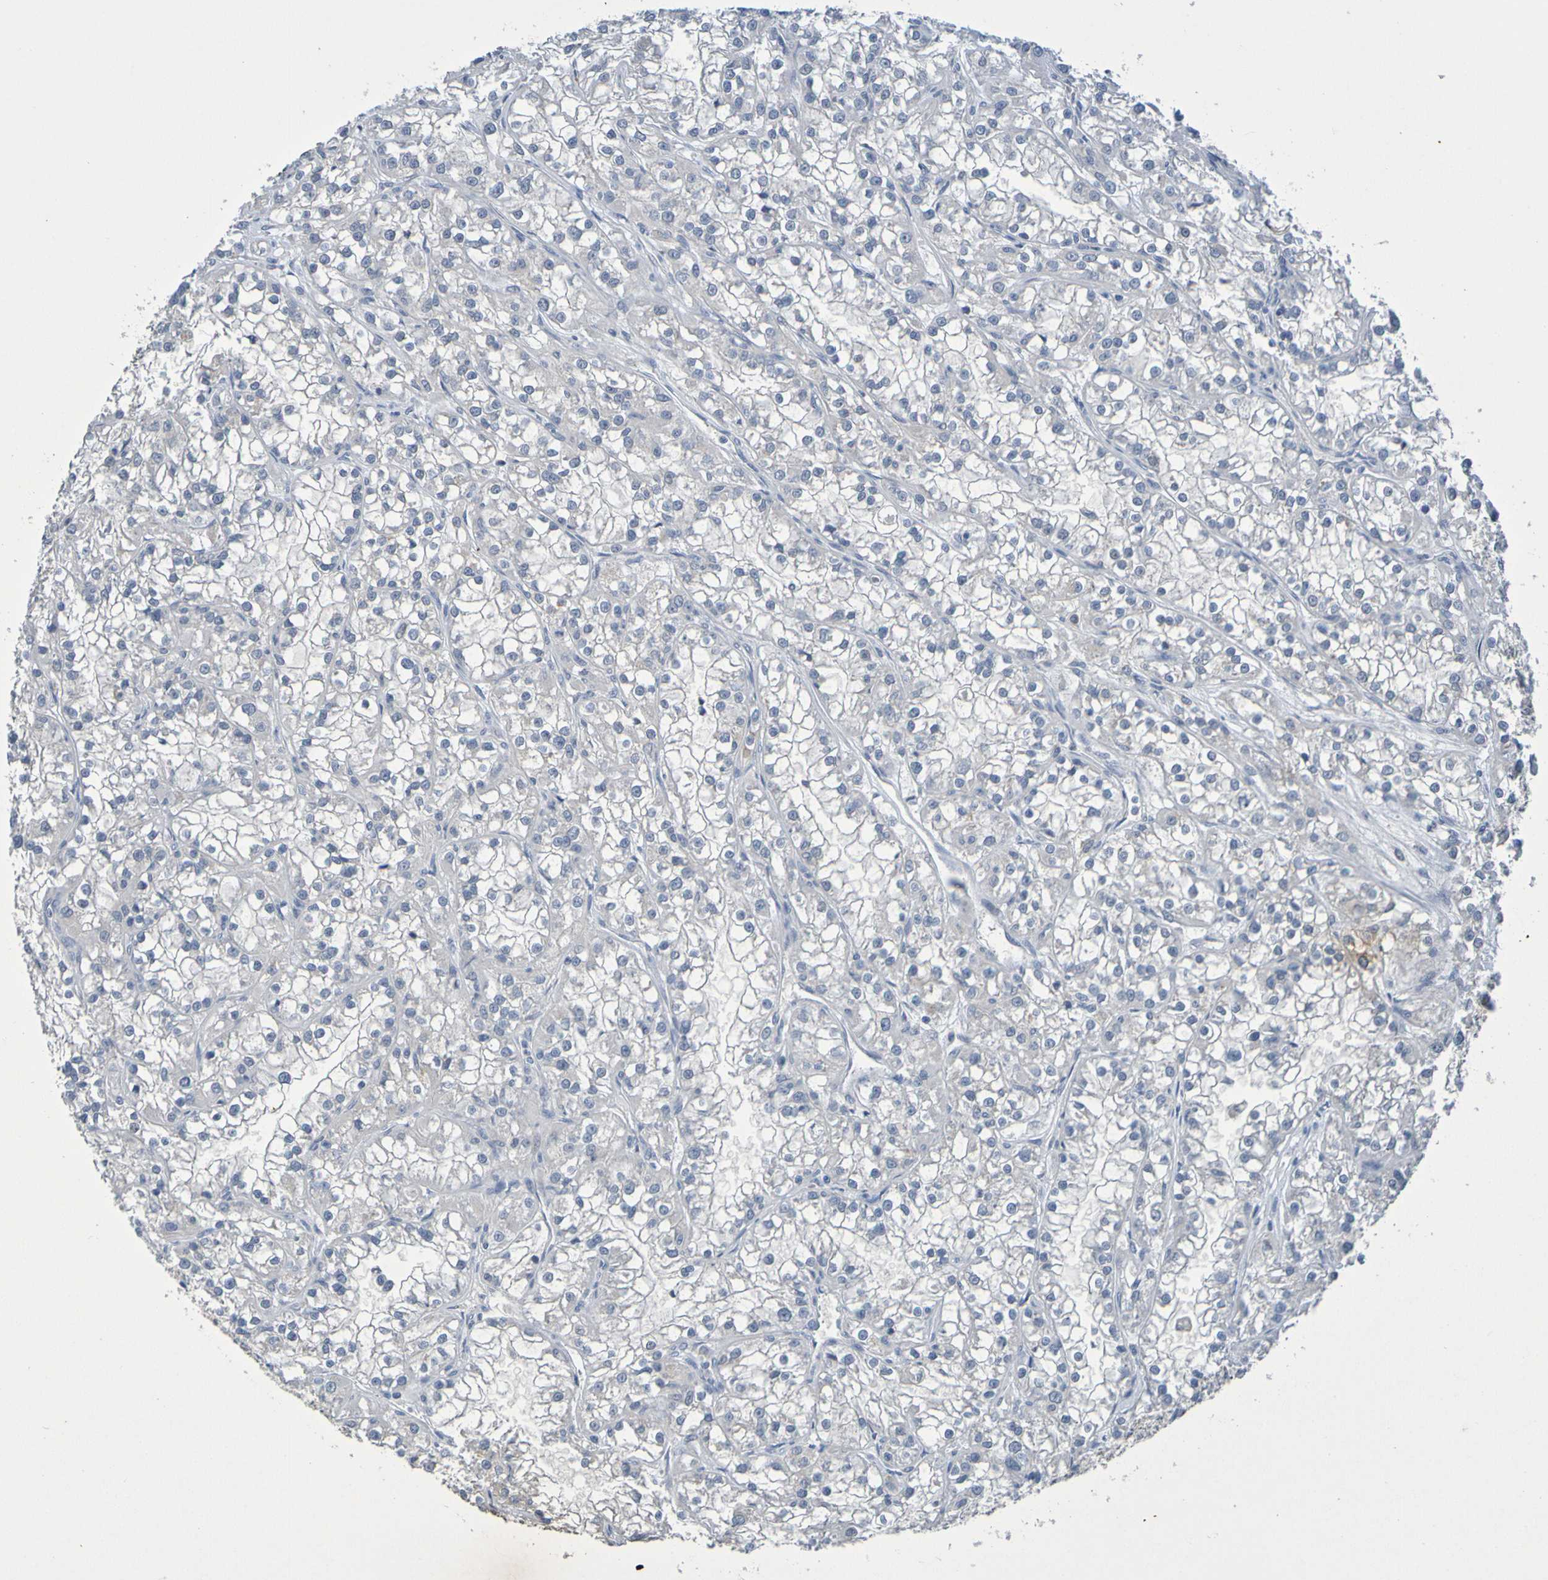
{"staining": {"intensity": "negative", "quantity": "none", "location": "none"}, "tissue": "renal cancer", "cell_type": "Tumor cells", "image_type": "cancer", "snomed": [{"axis": "morphology", "description": "Adenocarcinoma, NOS"}, {"axis": "topography", "description": "Kidney"}], "caption": "Immunohistochemistry micrograph of neoplastic tissue: human adenocarcinoma (renal) stained with DAB displays no significant protein positivity in tumor cells. The staining is performed using DAB (3,3'-diaminobenzidine) brown chromogen with nuclei counter-stained in using hematoxylin.", "gene": "IL10", "patient": {"sex": "female", "age": 52}}